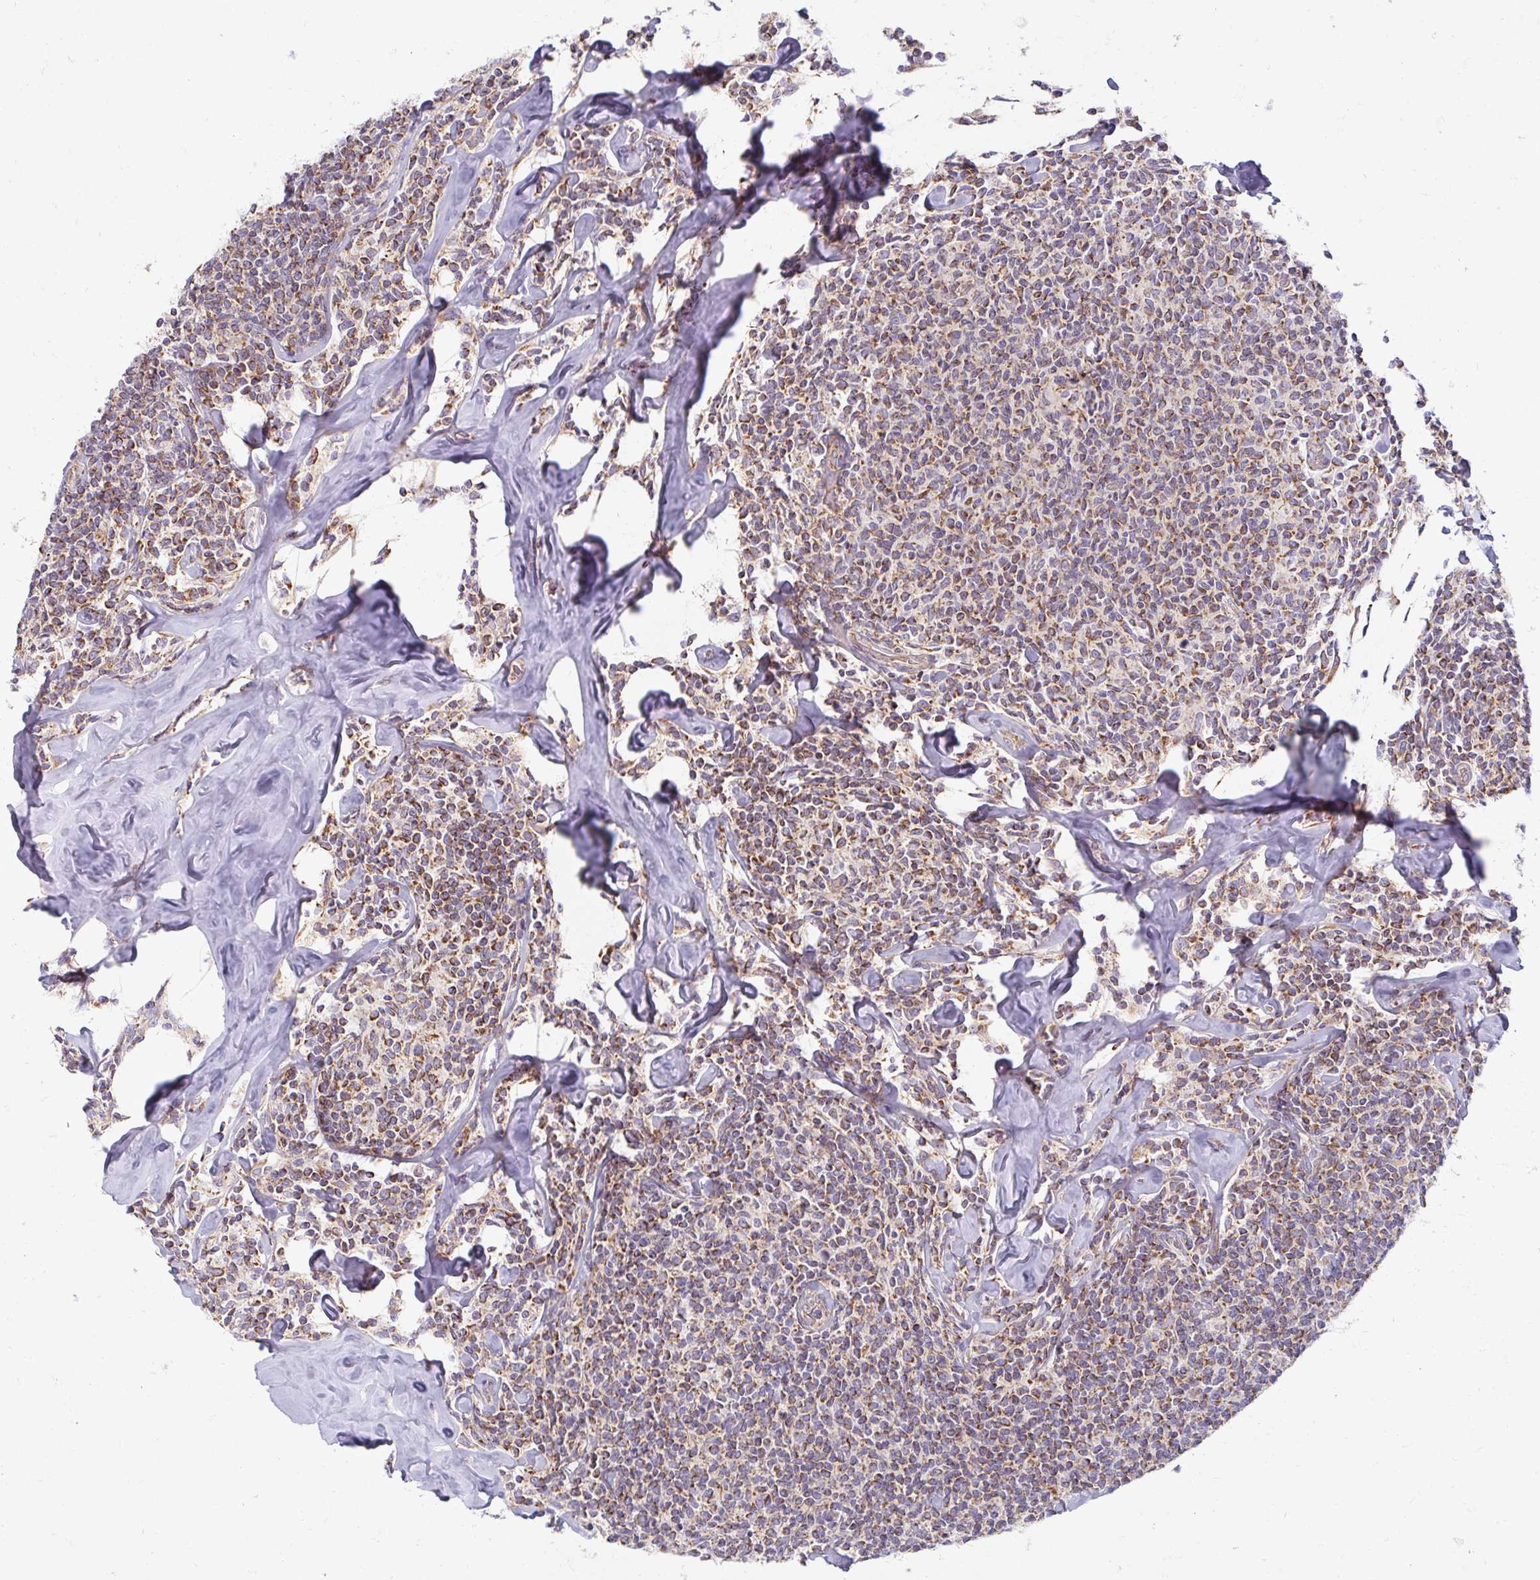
{"staining": {"intensity": "moderate", "quantity": "25%-75%", "location": "cytoplasmic/membranous"}, "tissue": "lymphoma", "cell_type": "Tumor cells", "image_type": "cancer", "snomed": [{"axis": "morphology", "description": "Malignant lymphoma, non-Hodgkin's type, Low grade"}, {"axis": "topography", "description": "Lymph node"}], "caption": "Lymphoma stained with a brown dye displays moderate cytoplasmic/membranous positive staining in approximately 25%-75% of tumor cells.", "gene": "SKP2", "patient": {"sex": "female", "age": 56}}